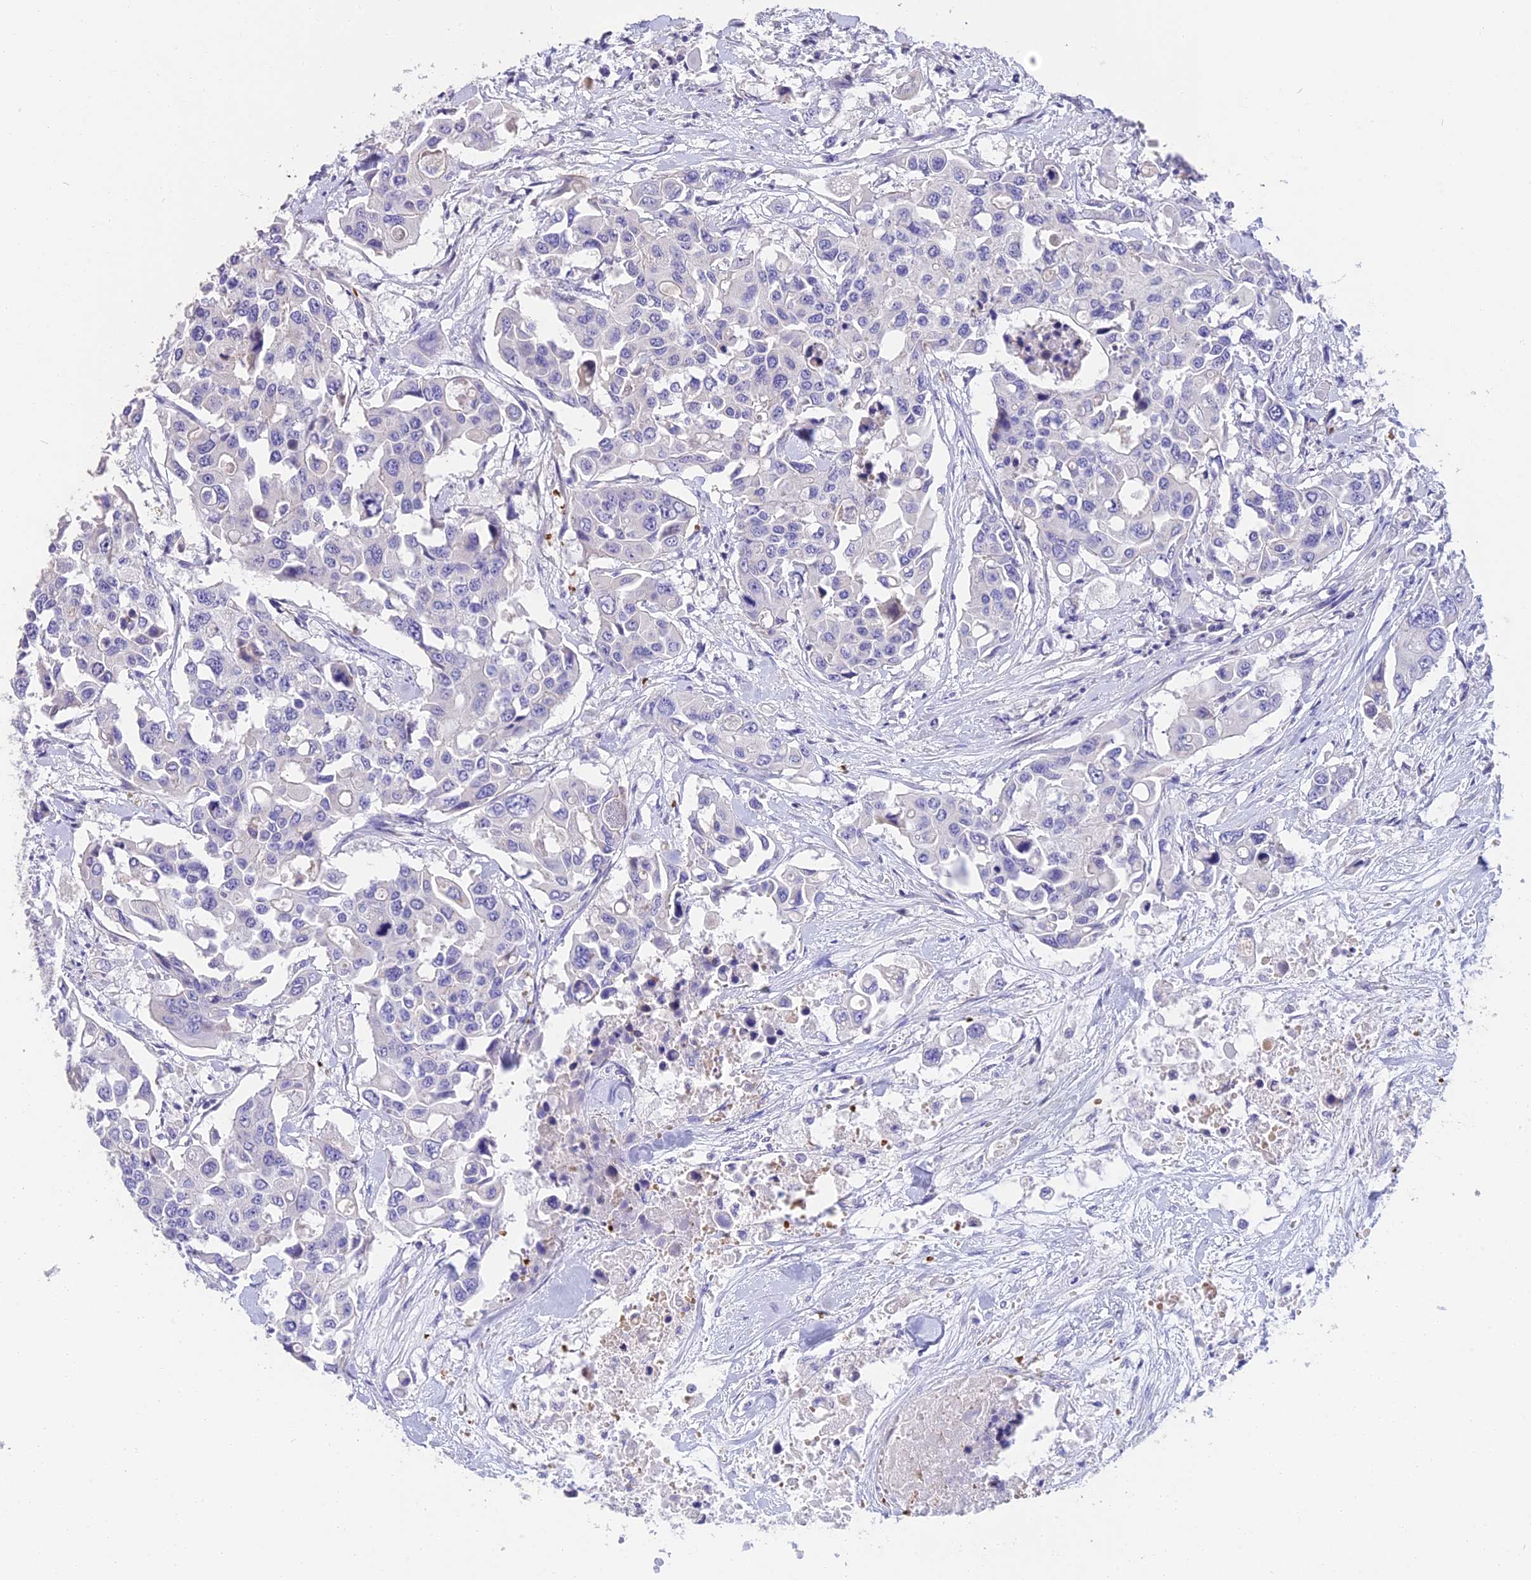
{"staining": {"intensity": "negative", "quantity": "none", "location": "none"}, "tissue": "colorectal cancer", "cell_type": "Tumor cells", "image_type": "cancer", "snomed": [{"axis": "morphology", "description": "Adenocarcinoma, NOS"}, {"axis": "topography", "description": "Colon"}], "caption": "Immunohistochemistry (IHC) of human colorectal cancer (adenocarcinoma) exhibits no staining in tumor cells.", "gene": "TNNC2", "patient": {"sex": "male", "age": 77}}